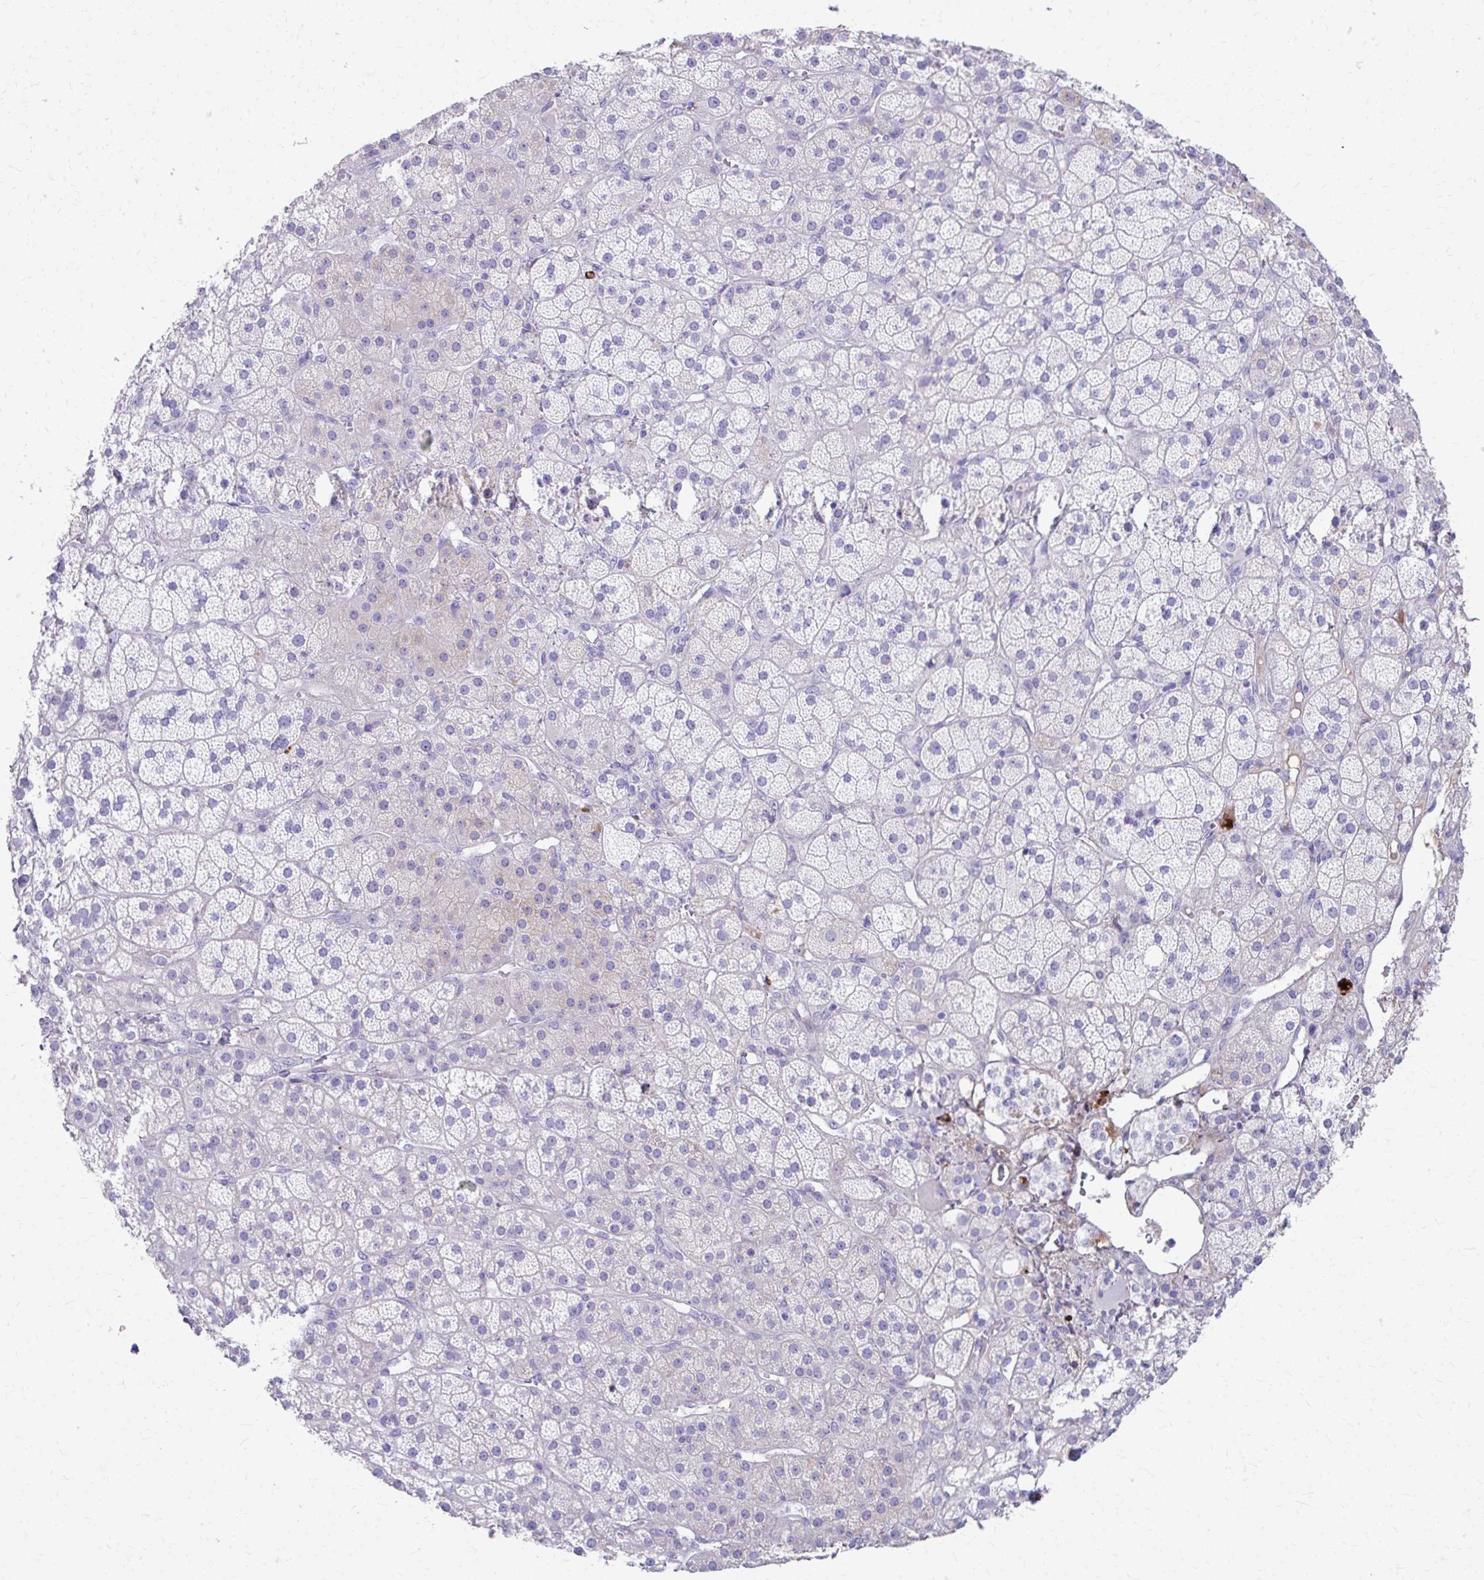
{"staining": {"intensity": "negative", "quantity": "none", "location": "none"}, "tissue": "adrenal gland", "cell_type": "Glandular cells", "image_type": "normal", "snomed": [{"axis": "morphology", "description": "Normal tissue, NOS"}, {"axis": "topography", "description": "Adrenal gland"}], "caption": "High power microscopy histopathology image of an IHC image of benign adrenal gland, revealing no significant staining in glandular cells.", "gene": "CFH", "patient": {"sex": "male", "age": 57}}